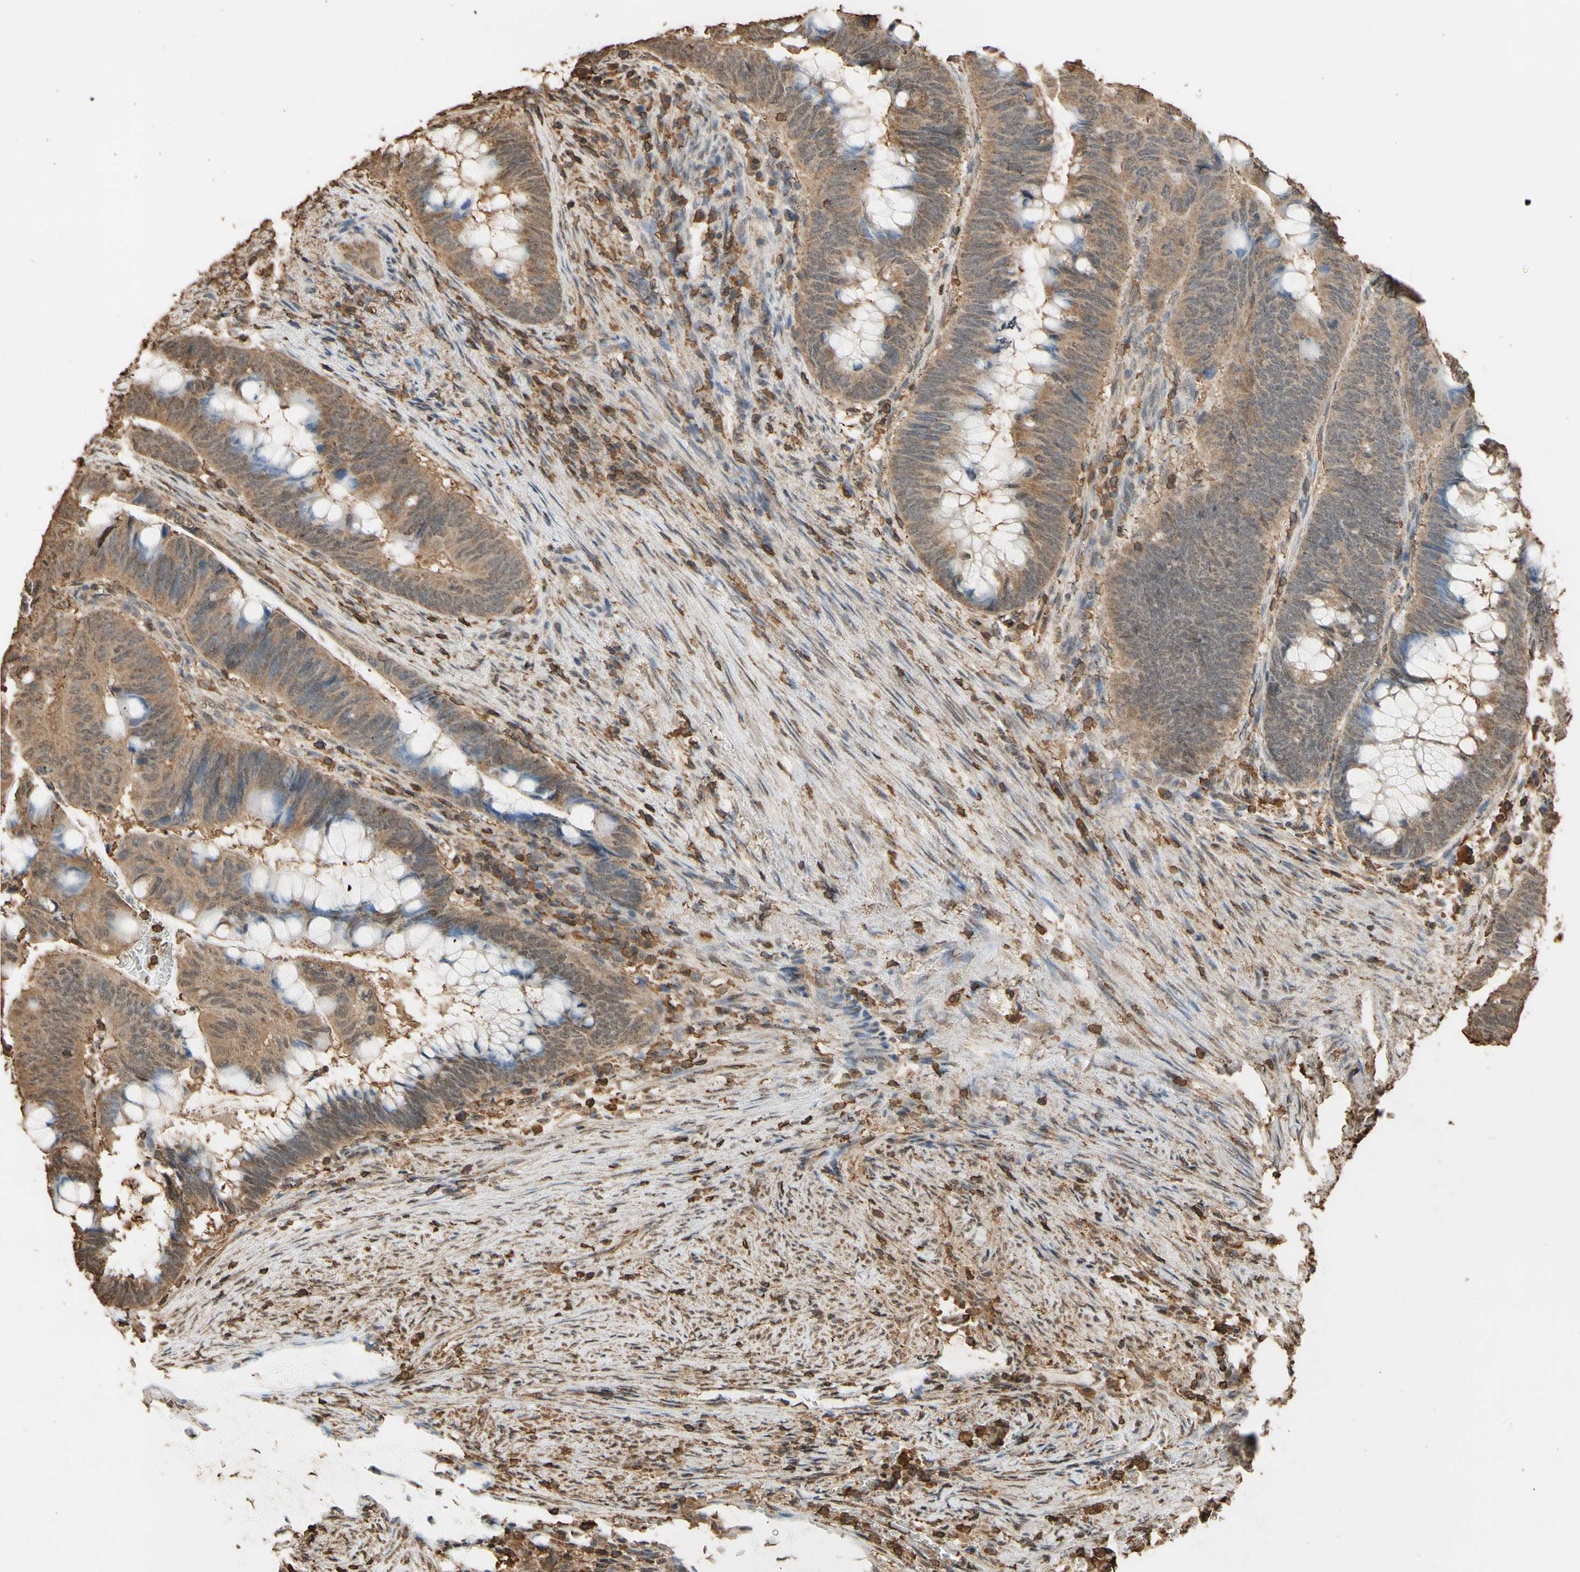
{"staining": {"intensity": "moderate", "quantity": ">75%", "location": "cytoplasmic/membranous"}, "tissue": "colorectal cancer", "cell_type": "Tumor cells", "image_type": "cancer", "snomed": [{"axis": "morphology", "description": "Normal tissue, NOS"}, {"axis": "morphology", "description": "Adenocarcinoma, NOS"}, {"axis": "topography", "description": "Rectum"}, {"axis": "topography", "description": "Peripheral nerve tissue"}], "caption": "Protein staining displays moderate cytoplasmic/membranous positivity in approximately >75% of tumor cells in colorectal adenocarcinoma.", "gene": "TNFSF13B", "patient": {"sex": "male", "age": 92}}